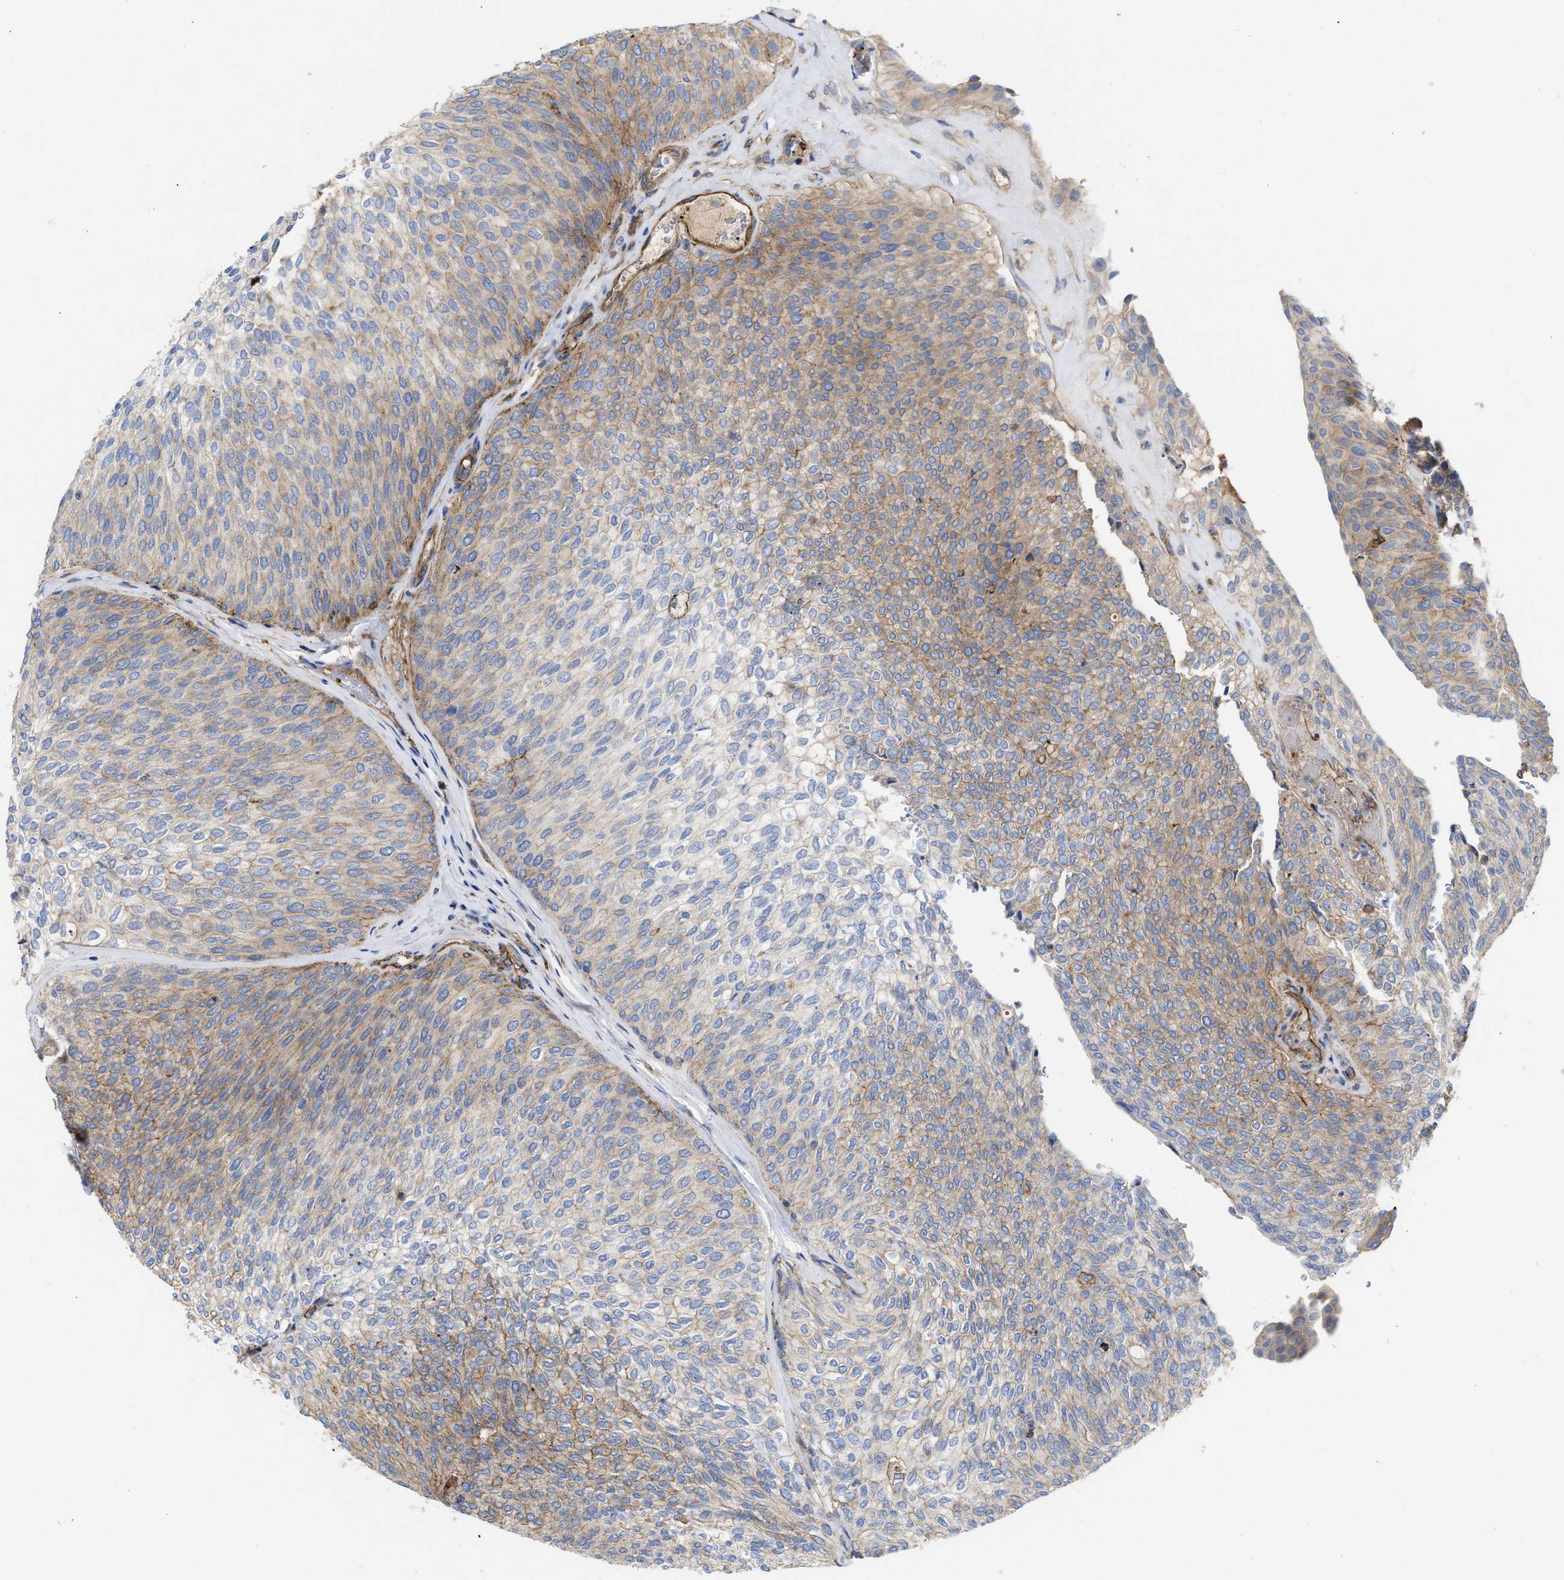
{"staining": {"intensity": "moderate", "quantity": "25%-75%", "location": "cytoplasmic/membranous"}, "tissue": "urothelial cancer", "cell_type": "Tumor cells", "image_type": "cancer", "snomed": [{"axis": "morphology", "description": "Urothelial carcinoma, Low grade"}, {"axis": "topography", "description": "Urinary bladder"}], "caption": "Human urothelial cancer stained with a protein marker exhibits moderate staining in tumor cells.", "gene": "HS3ST5", "patient": {"sex": "female", "age": 79}}